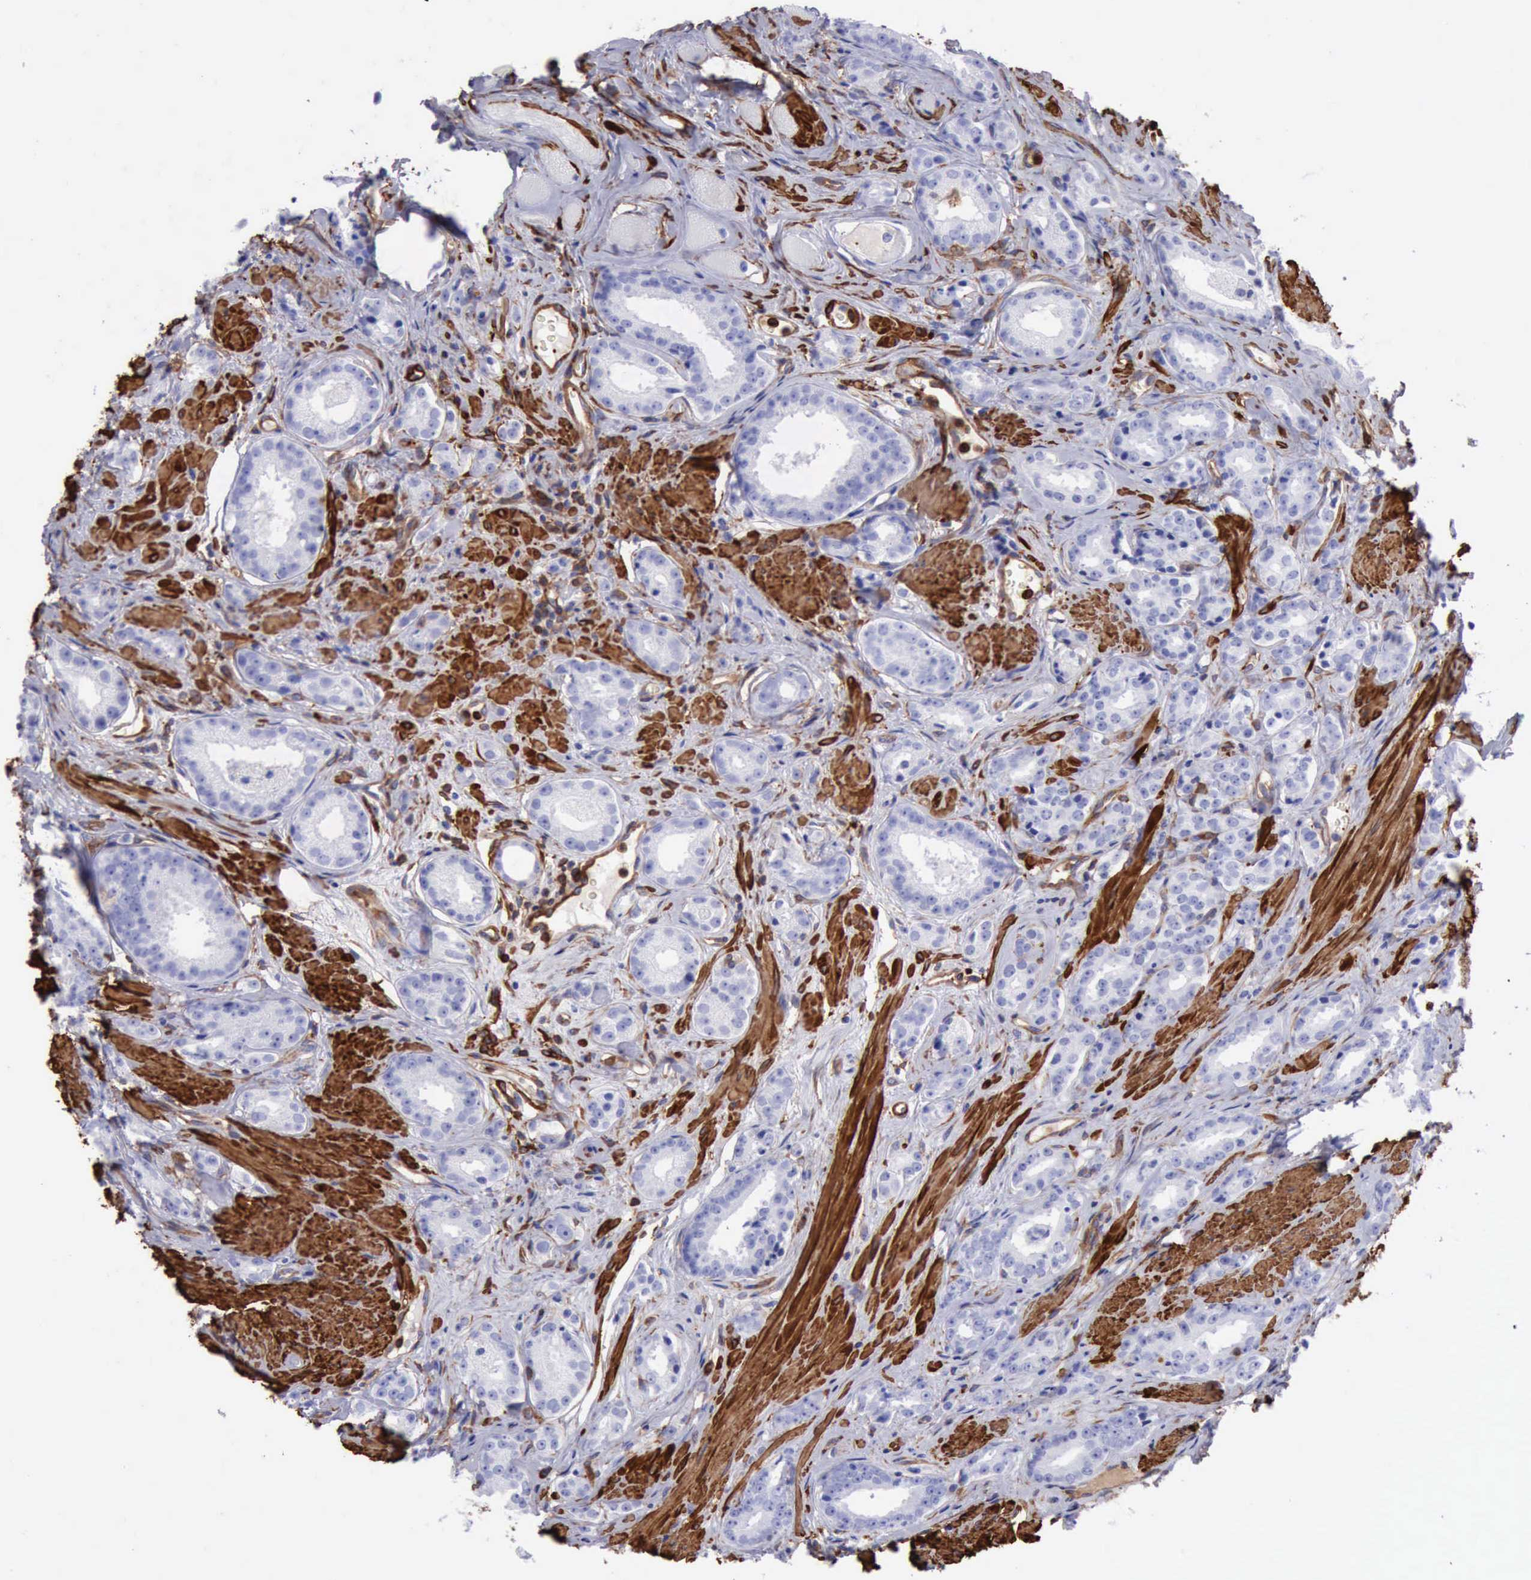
{"staining": {"intensity": "negative", "quantity": "none", "location": "none"}, "tissue": "prostate cancer", "cell_type": "Tumor cells", "image_type": "cancer", "snomed": [{"axis": "morphology", "description": "Adenocarcinoma, Medium grade"}, {"axis": "topography", "description": "Prostate"}], "caption": "DAB (3,3'-diaminobenzidine) immunohistochemical staining of medium-grade adenocarcinoma (prostate) exhibits no significant staining in tumor cells.", "gene": "FLNA", "patient": {"sex": "male", "age": 53}}